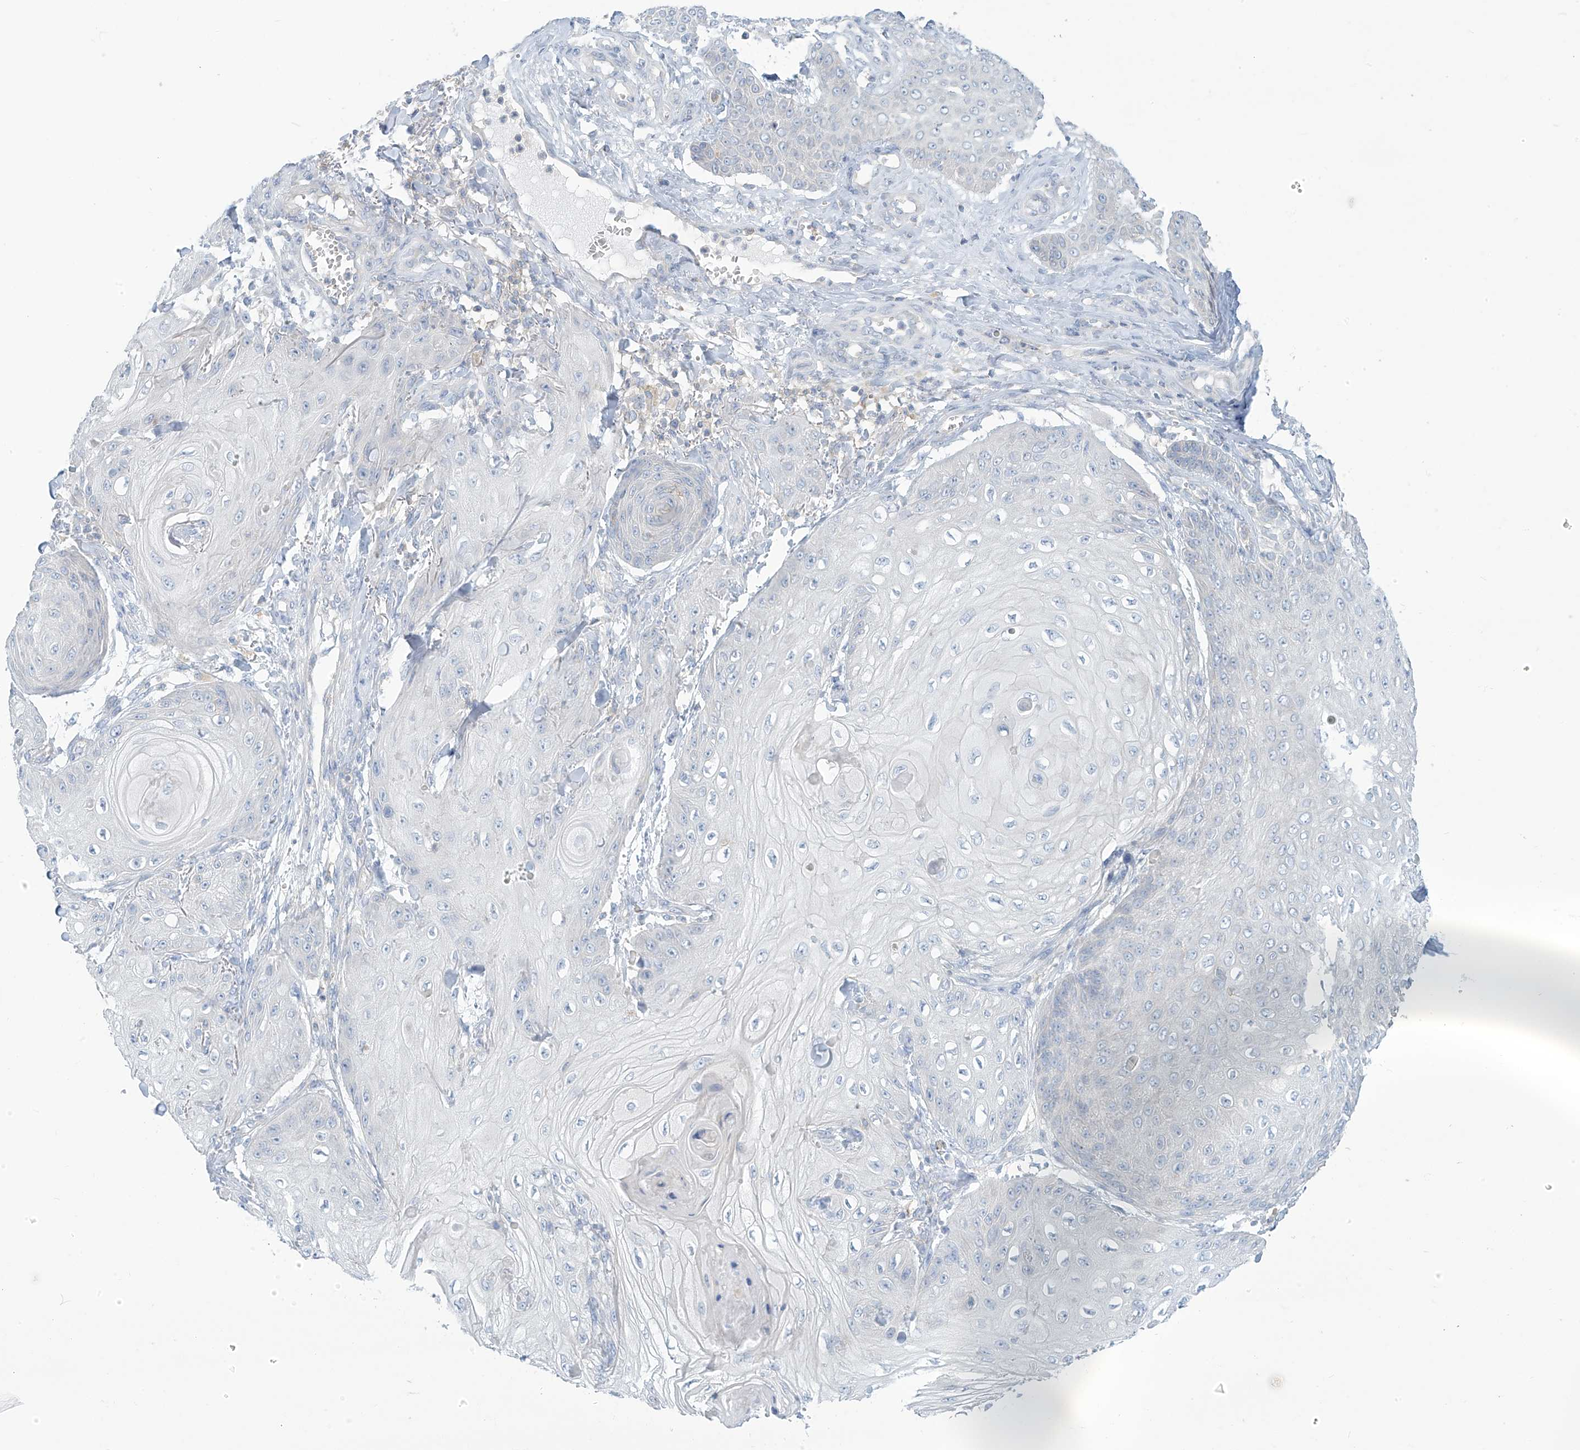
{"staining": {"intensity": "negative", "quantity": "none", "location": "none"}, "tissue": "skin cancer", "cell_type": "Tumor cells", "image_type": "cancer", "snomed": [{"axis": "morphology", "description": "Squamous cell carcinoma, NOS"}, {"axis": "topography", "description": "Skin"}], "caption": "A photomicrograph of human skin squamous cell carcinoma is negative for staining in tumor cells.", "gene": "SLC6A12", "patient": {"sex": "male", "age": 74}}